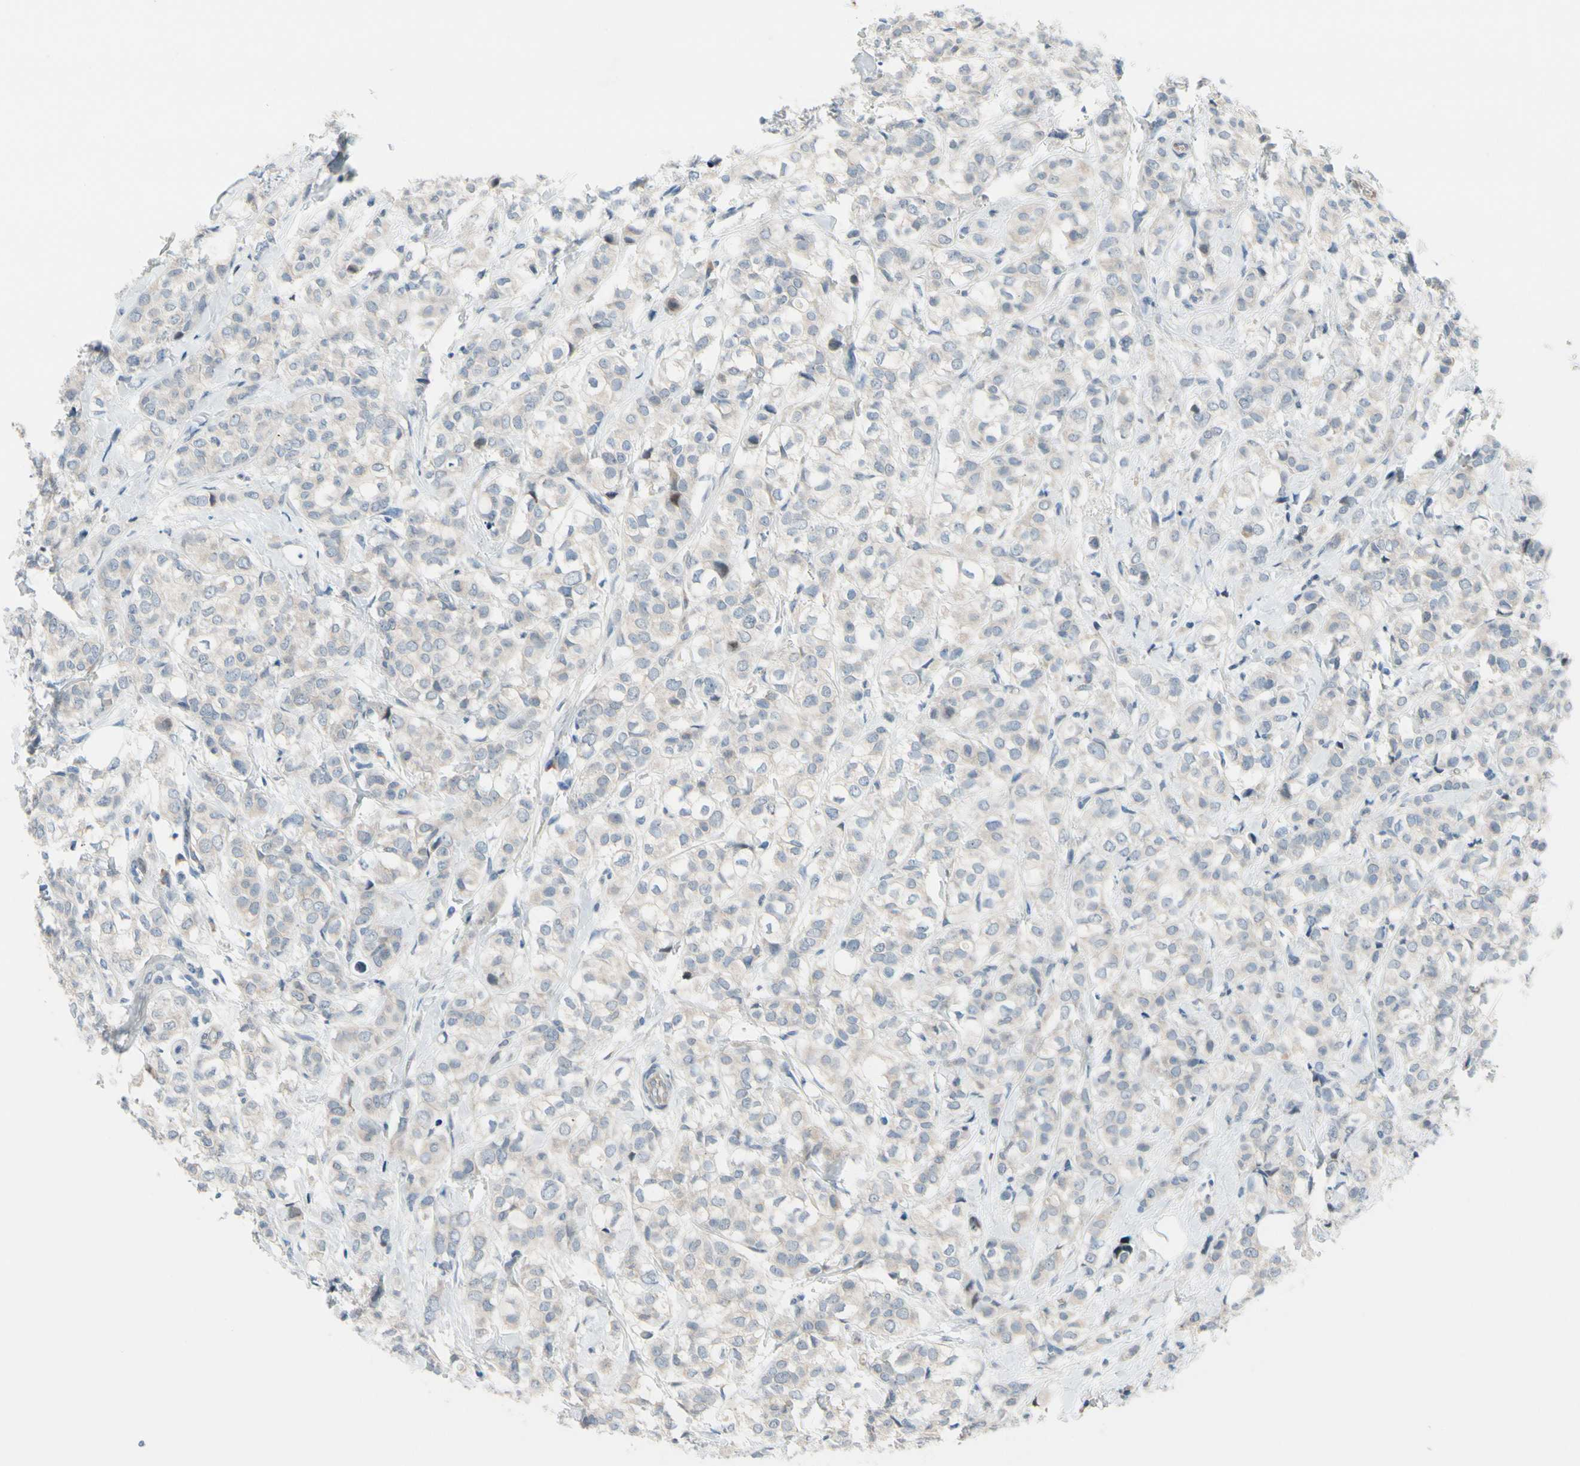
{"staining": {"intensity": "negative", "quantity": "none", "location": "none"}, "tissue": "breast cancer", "cell_type": "Tumor cells", "image_type": "cancer", "snomed": [{"axis": "morphology", "description": "Lobular carcinoma"}, {"axis": "topography", "description": "Breast"}], "caption": "This is a photomicrograph of immunohistochemistry staining of breast cancer (lobular carcinoma), which shows no positivity in tumor cells.", "gene": "CFAP36", "patient": {"sex": "female", "age": 60}}